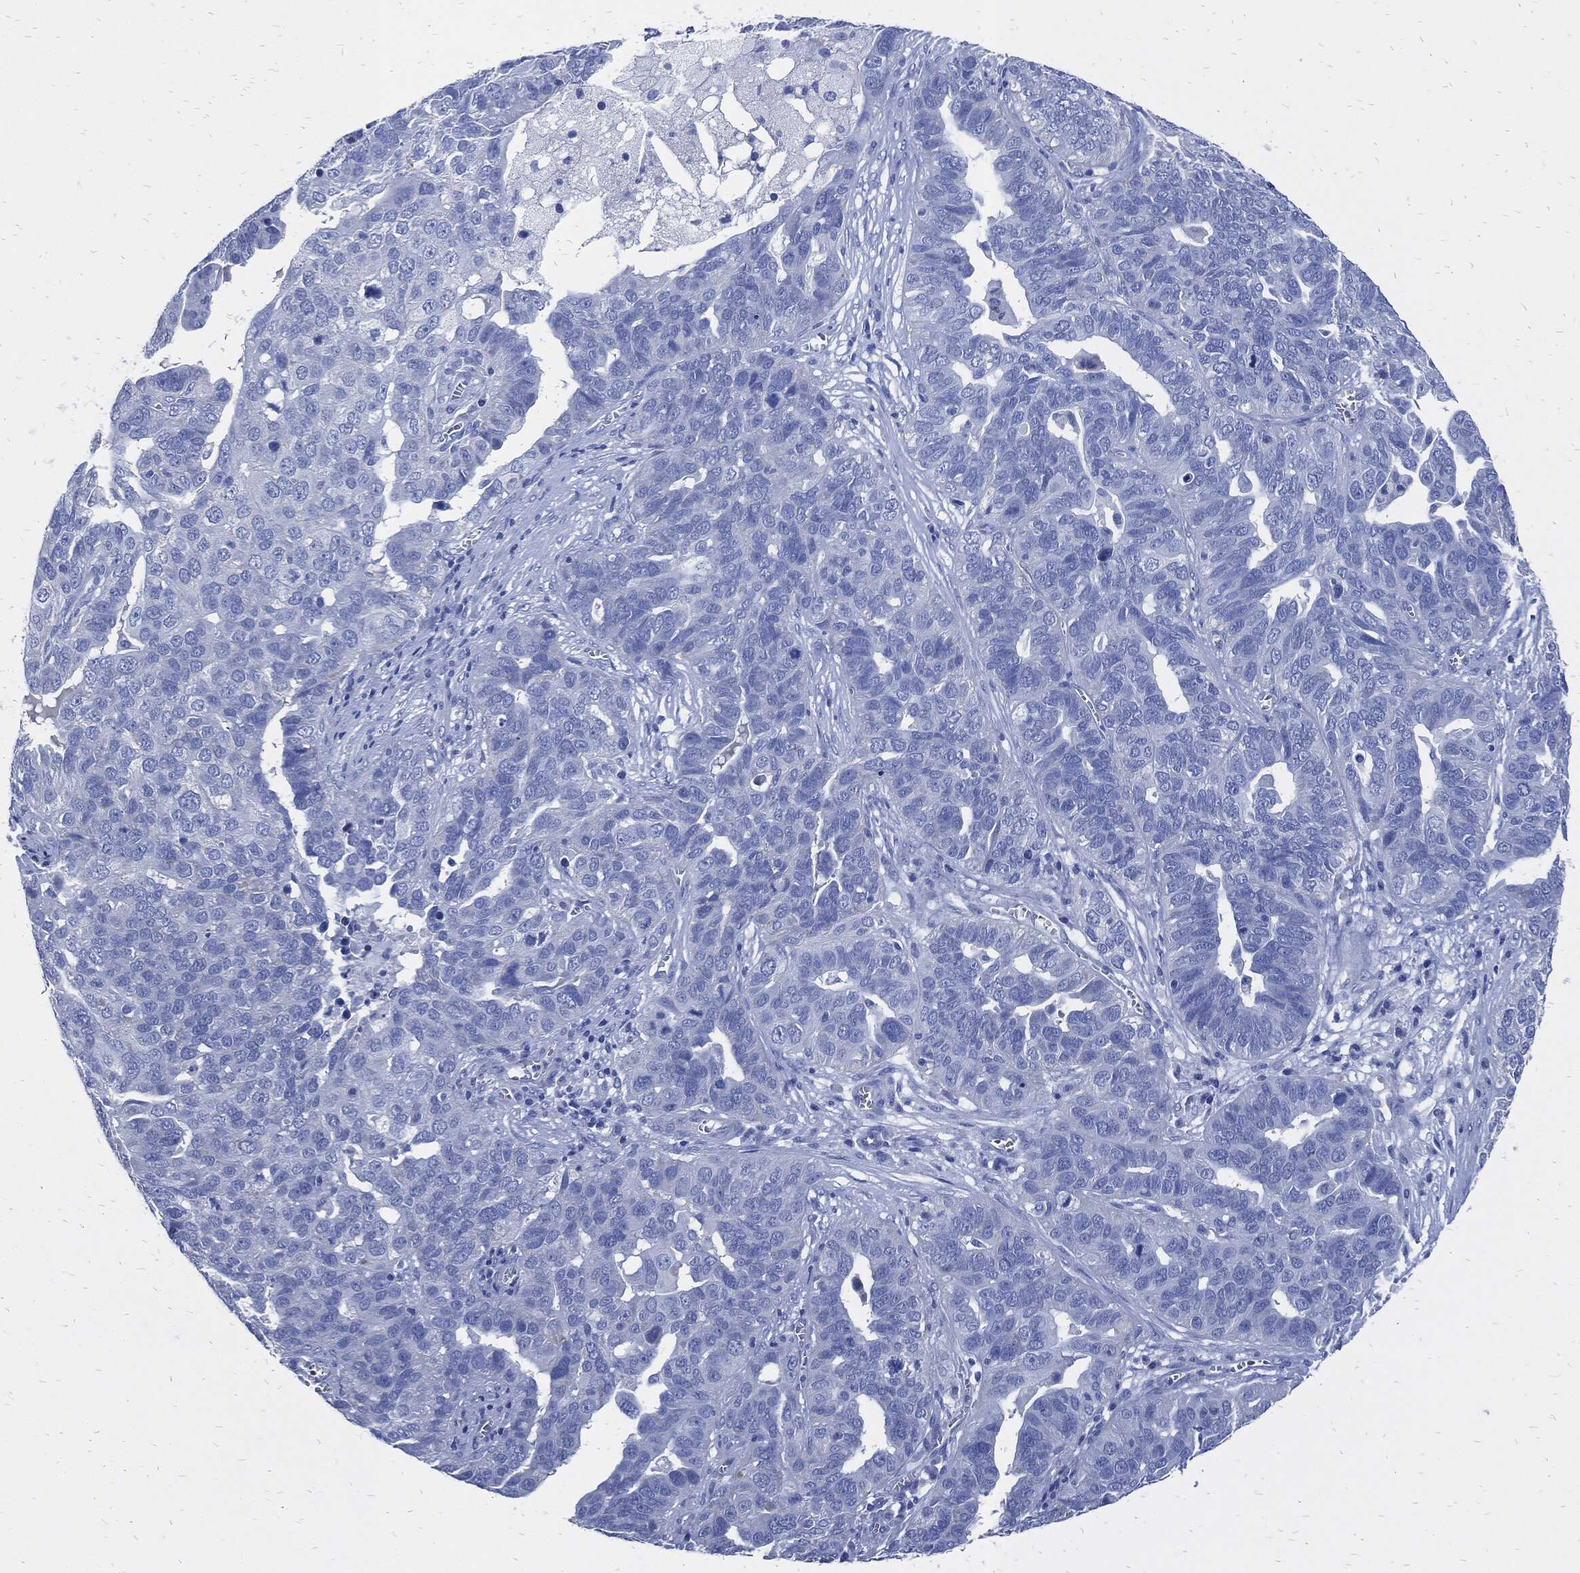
{"staining": {"intensity": "negative", "quantity": "none", "location": "none"}, "tissue": "ovarian cancer", "cell_type": "Tumor cells", "image_type": "cancer", "snomed": [{"axis": "morphology", "description": "Carcinoma, endometroid"}, {"axis": "topography", "description": "Soft tissue"}, {"axis": "topography", "description": "Ovary"}], "caption": "The micrograph exhibits no staining of tumor cells in ovarian cancer (endometroid carcinoma). Brightfield microscopy of immunohistochemistry stained with DAB (3,3'-diaminobenzidine) (brown) and hematoxylin (blue), captured at high magnification.", "gene": "FABP4", "patient": {"sex": "female", "age": 52}}